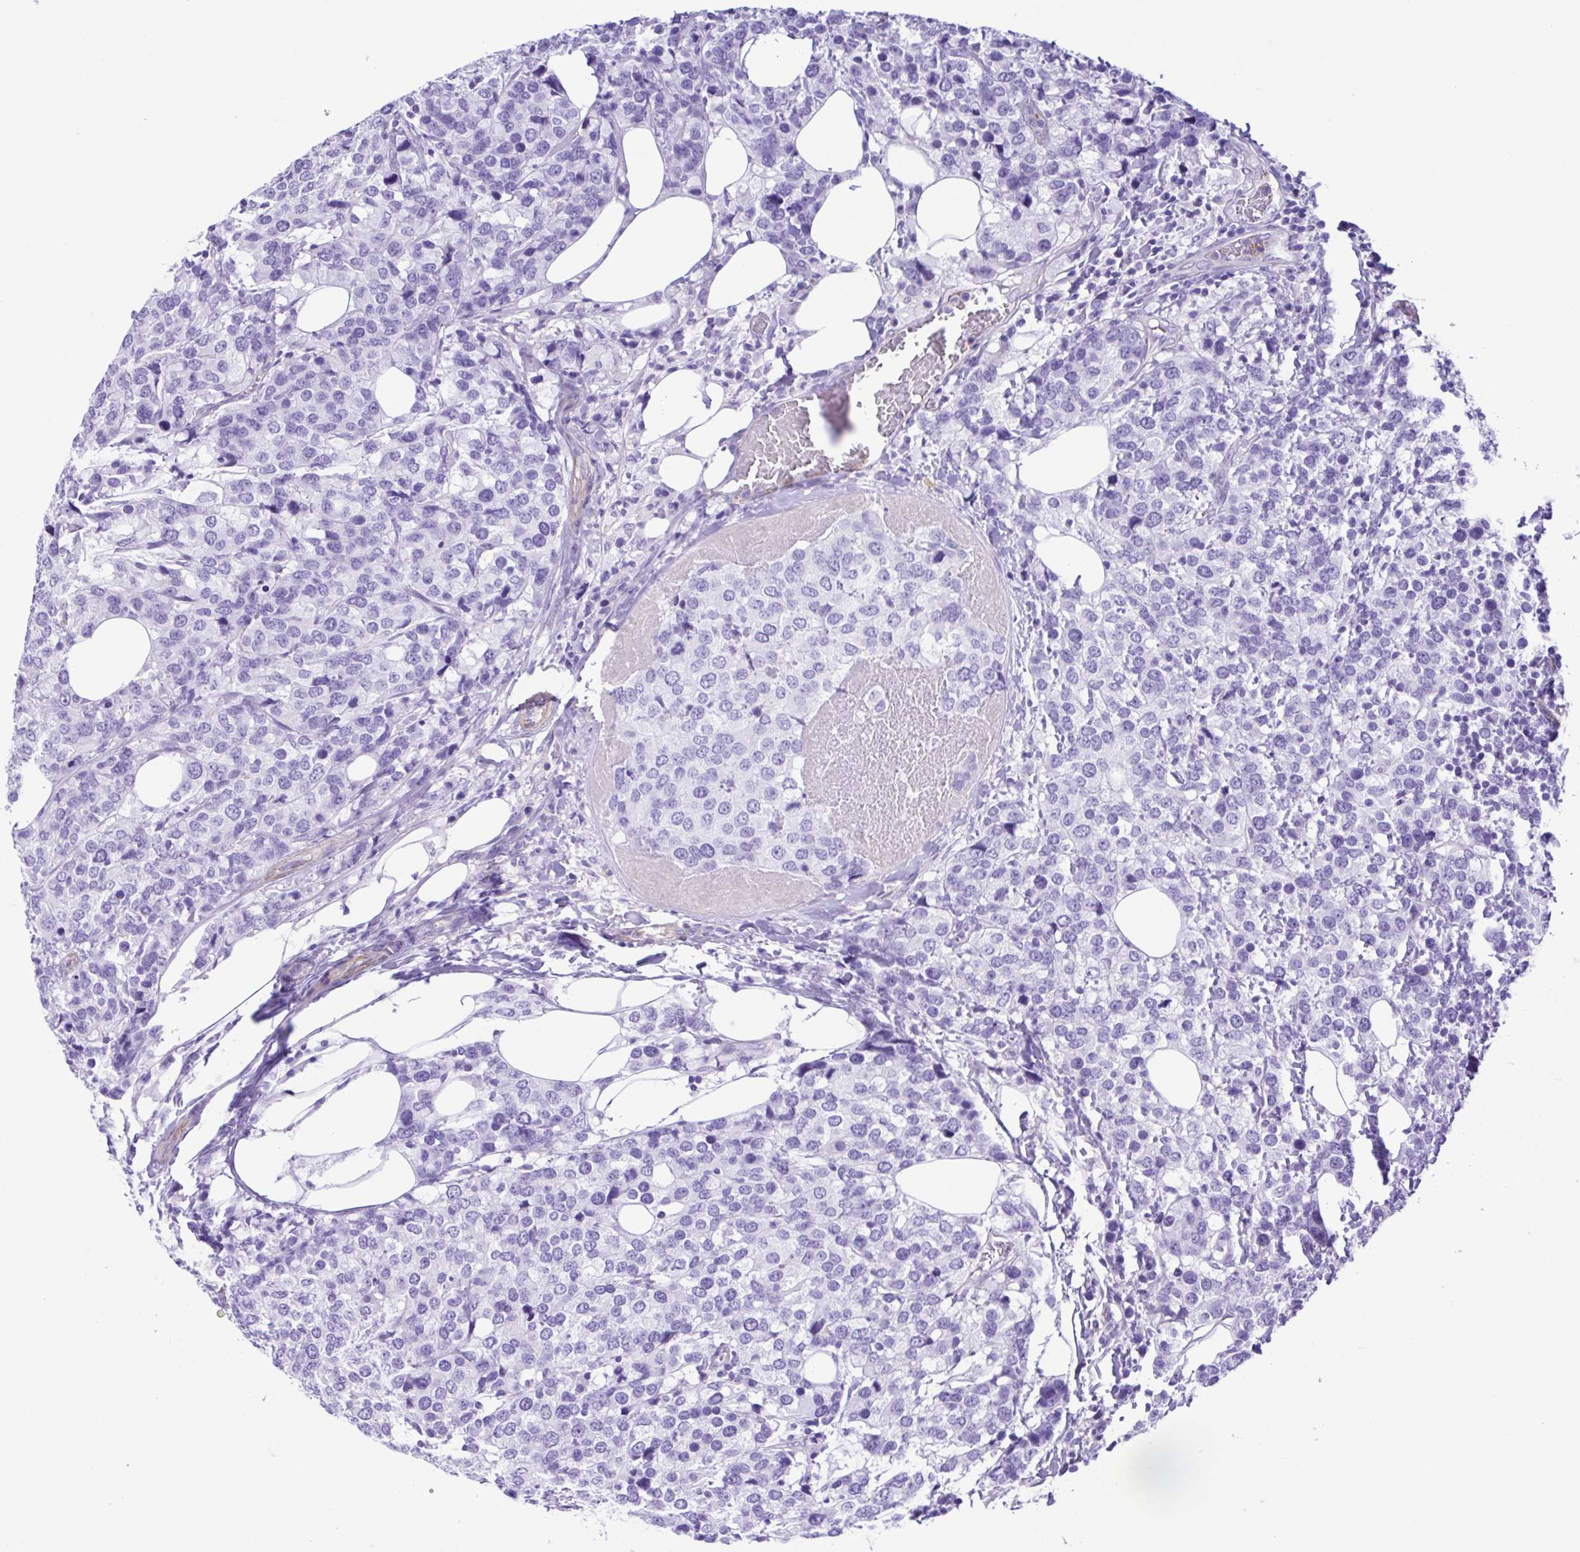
{"staining": {"intensity": "negative", "quantity": "none", "location": "none"}, "tissue": "breast cancer", "cell_type": "Tumor cells", "image_type": "cancer", "snomed": [{"axis": "morphology", "description": "Lobular carcinoma"}, {"axis": "topography", "description": "Breast"}], "caption": "IHC histopathology image of neoplastic tissue: human breast lobular carcinoma stained with DAB (3,3'-diaminobenzidine) reveals no significant protein staining in tumor cells.", "gene": "CYP11B1", "patient": {"sex": "female", "age": 59}}